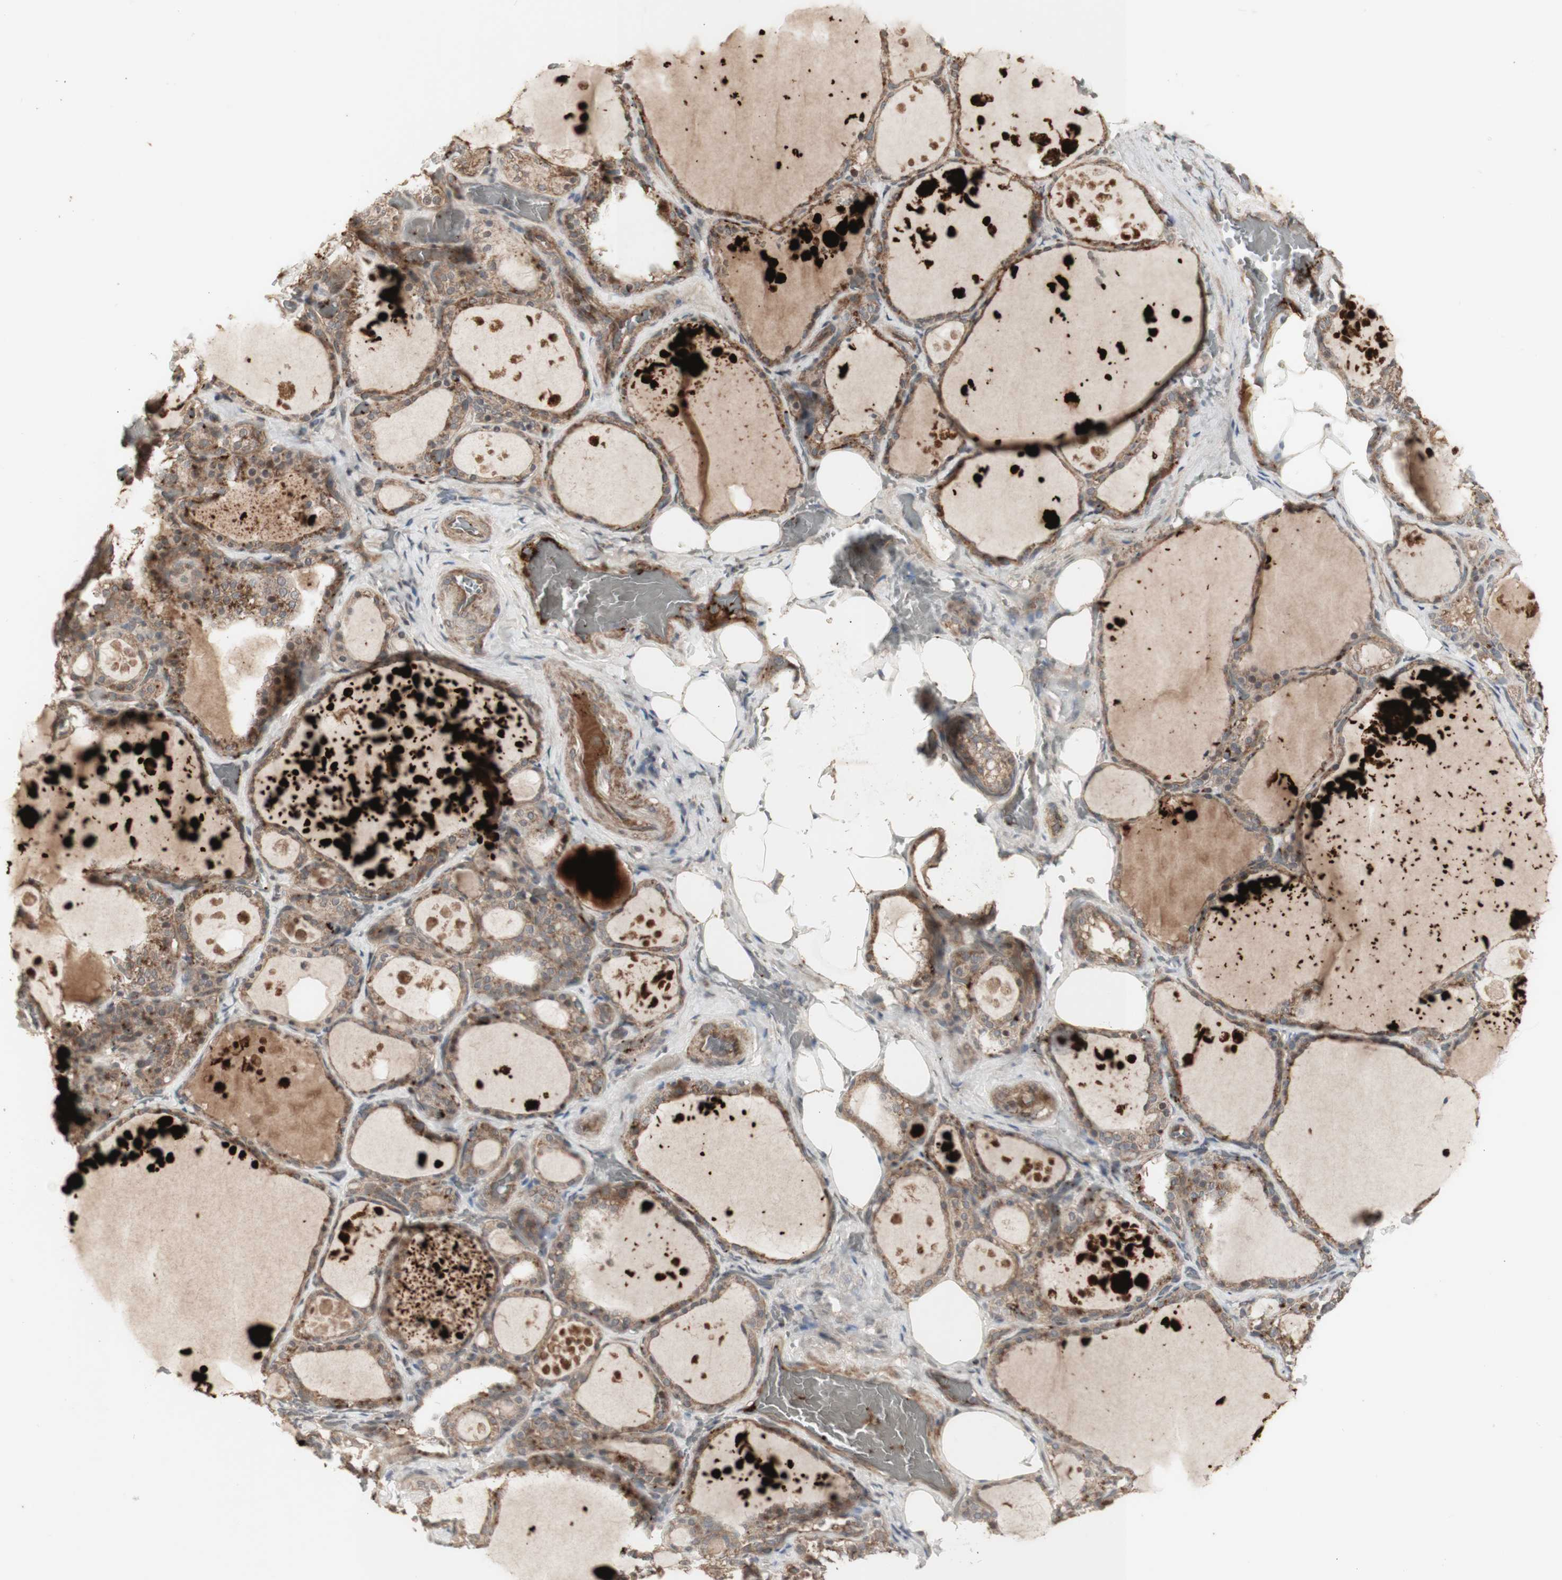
{"staining": {"intensity": "moderate", "quantity": ">75%", "location": "cytoplasmic/membranous"}, "tissue": "thyroid gland", "cell_type": "Glandular cells", "image_type": "normal", "snomed": [{"axis": "morphology", "description": "Normal tissue, NOS"}, {"axis": "topography", "description": "Thyroid gland"}], "caption": "Protein analysis of normal thyroid gland demonstrates moderate cytoplasmic/membranous expression in approximately >75% of glandular cells.", "gene": "ALOX12", "patient": {"sex": "male", "age": 61}}